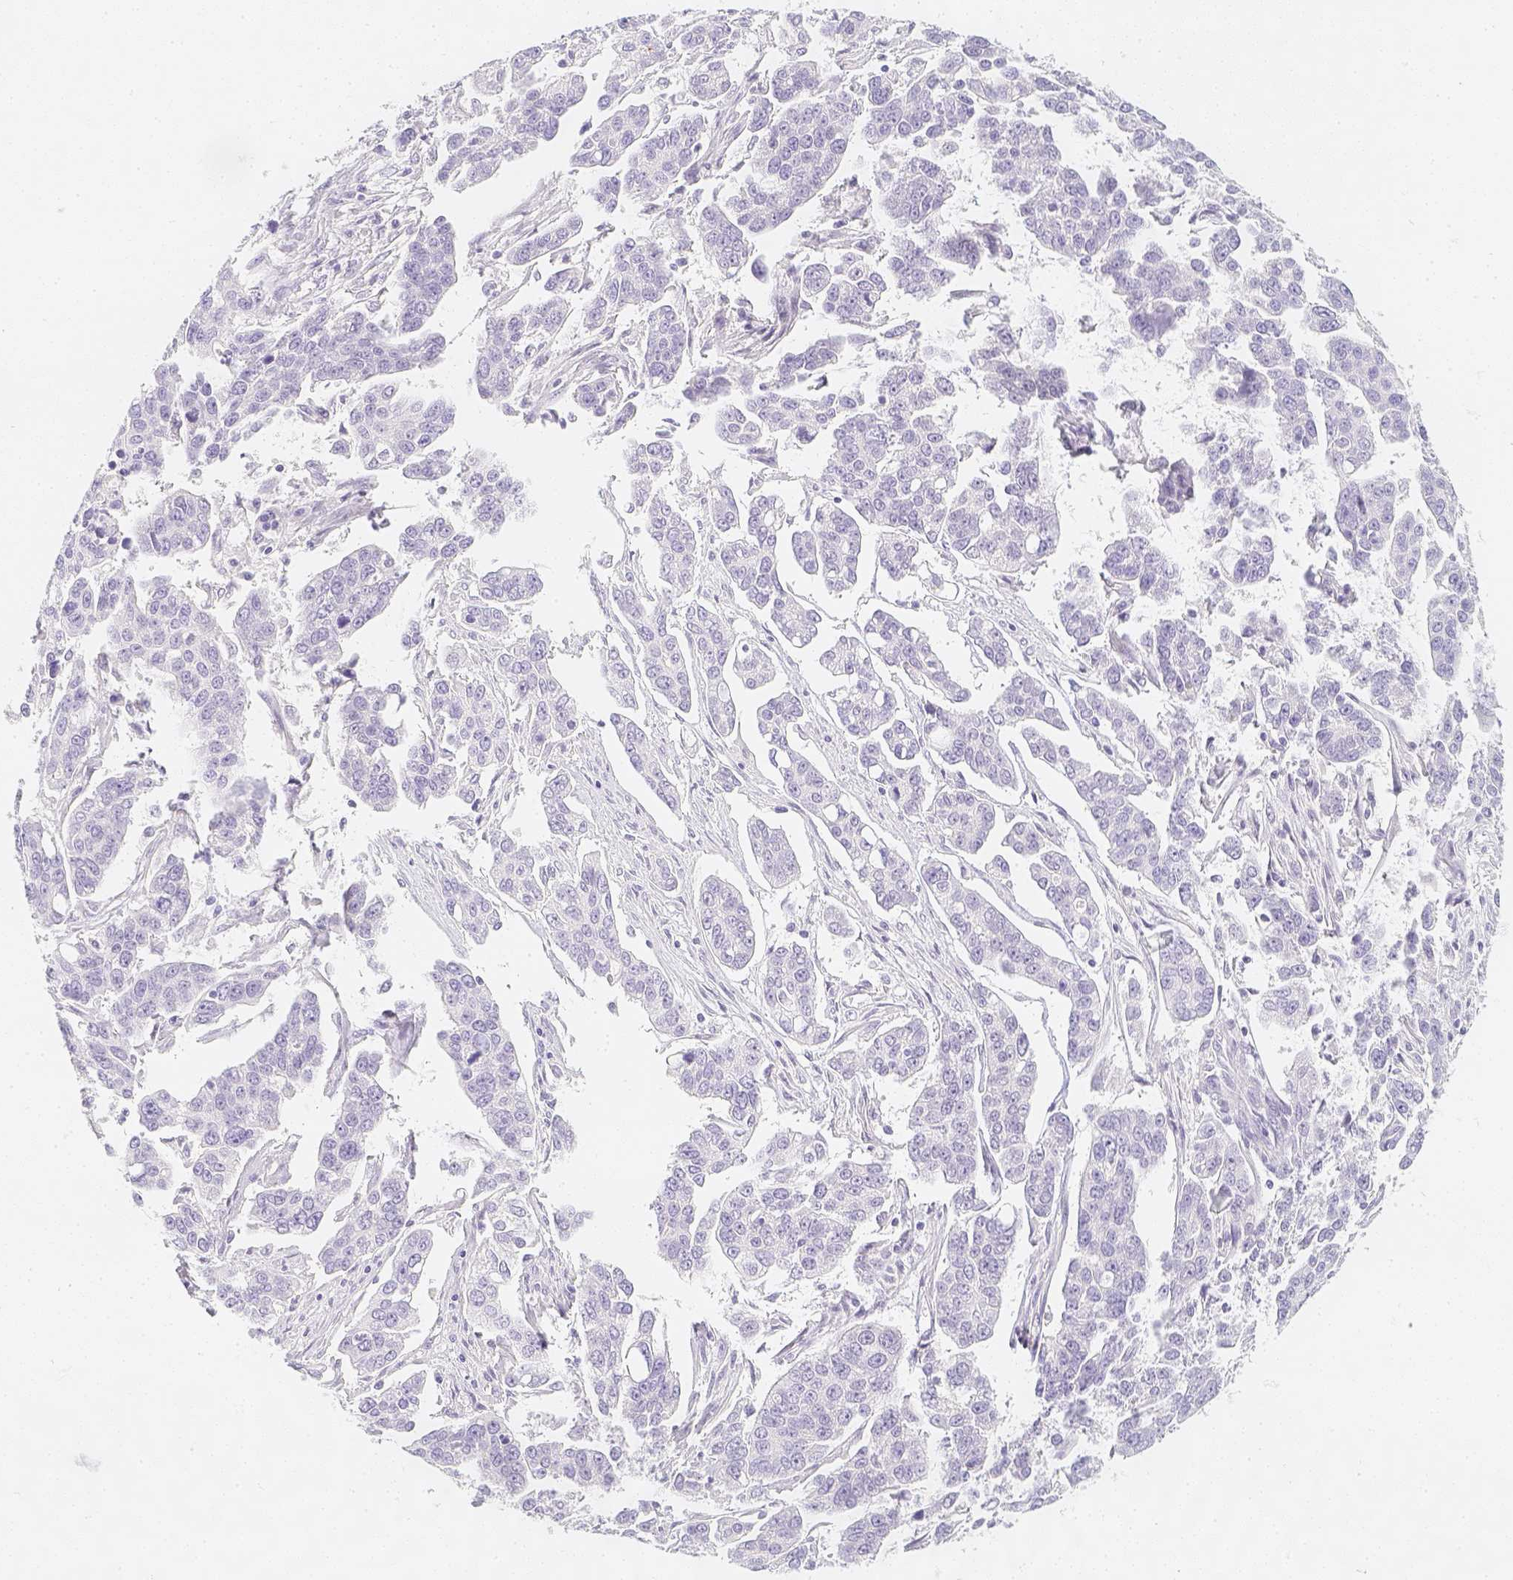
{"staining": {"intensity": "negative", "quantity": "none", "location": "none"}, "tissue": "ovarian cancer", "cell_type": "Tumor cells", "image_type": "cancer", "snomed": [{"axis": "morphology", "description": "Carcinoma, endometroid"}, {"axis": "topography", "description": "Ovary"}], "caption": "Endometroid carcinoma (ovarian) stained for a protein using immunohistochemistry demonstrates no staining tumor cells.", "gene": "SLC18A1", "patient": {"sex": "female", "age": 78}}